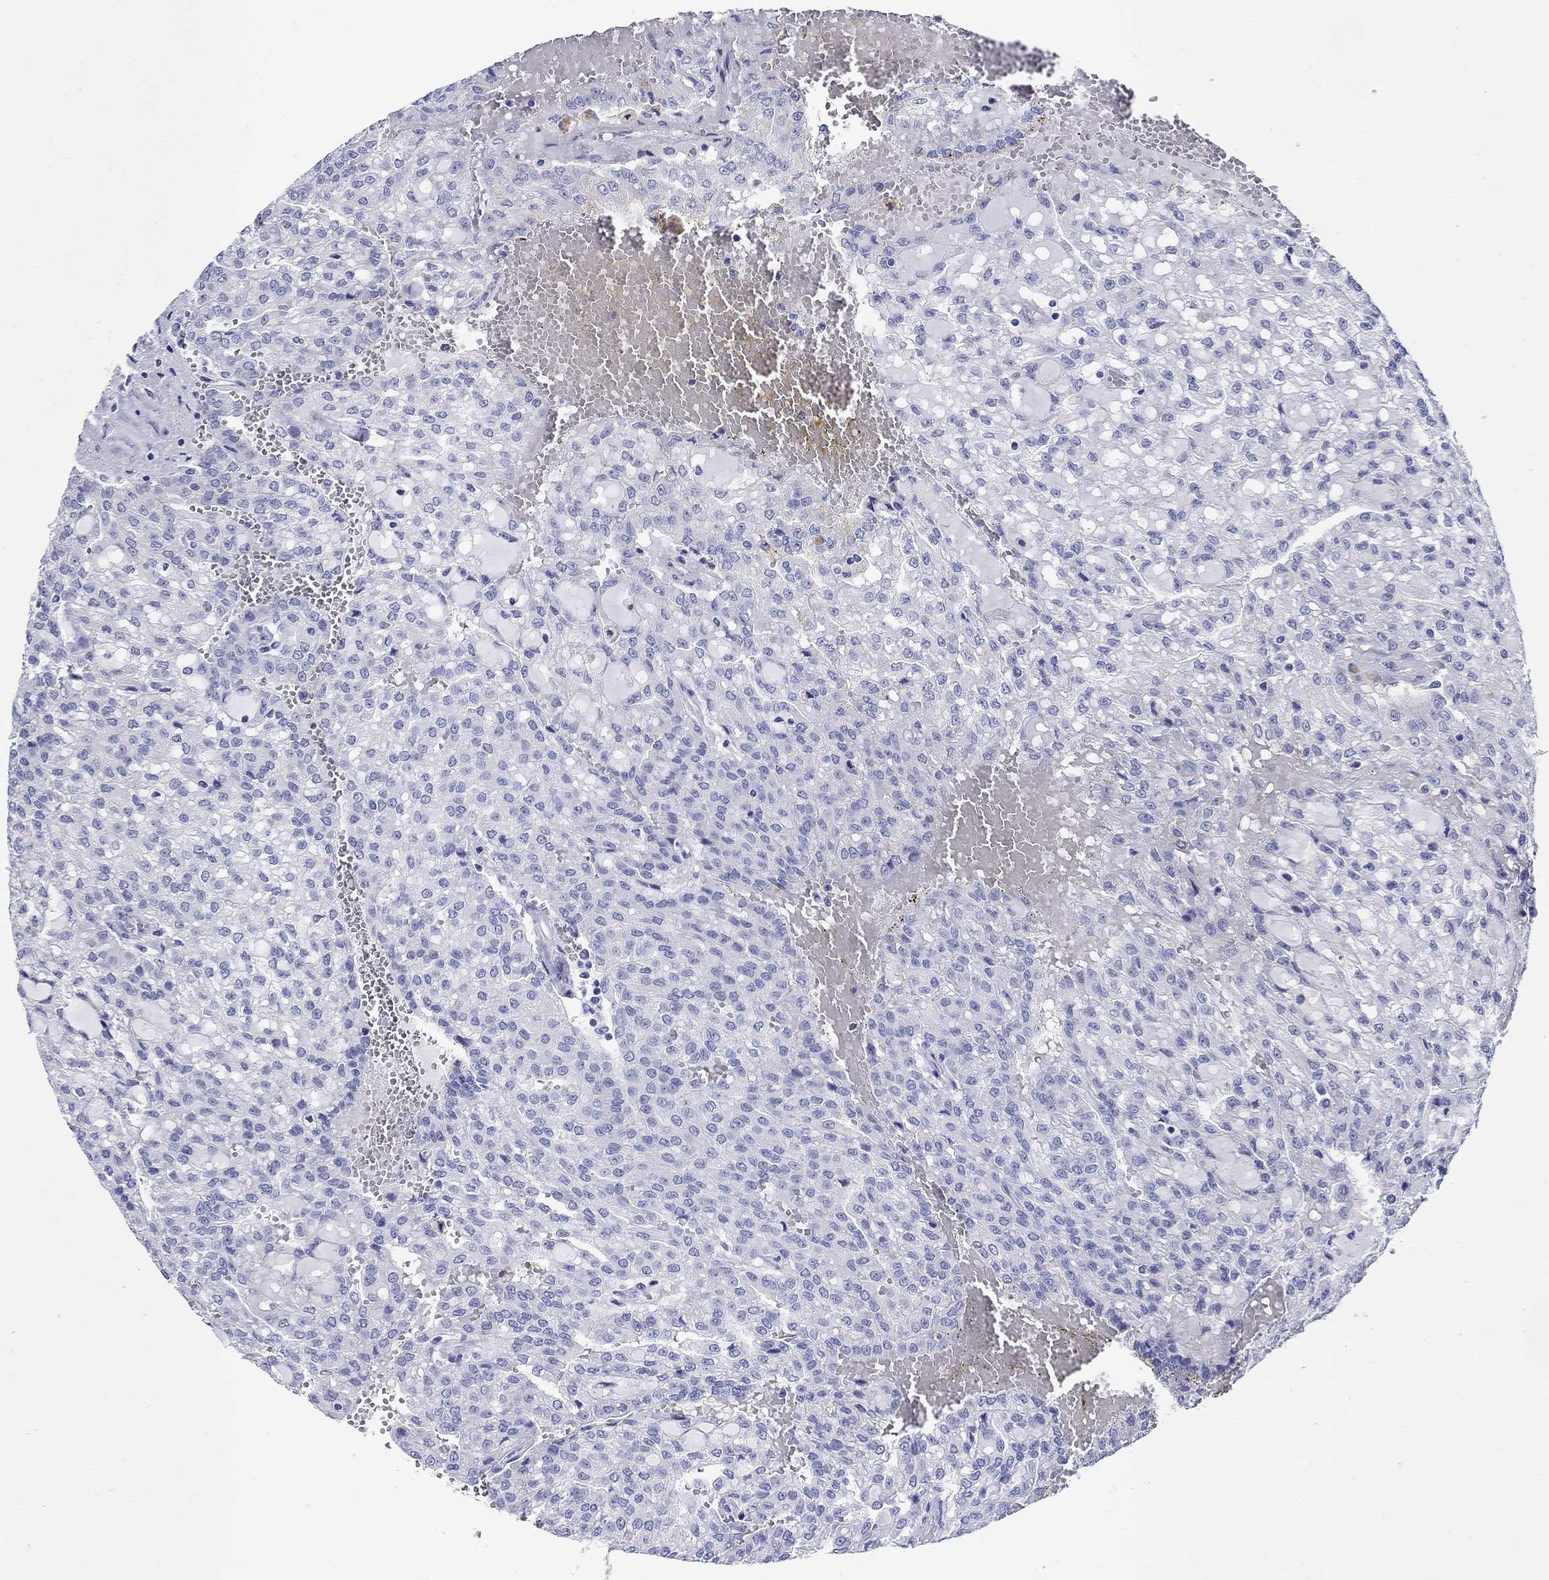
{"staining": {"intensity": "negative", "quantity": "none", "location": "none"}, "tissue": "renal cancer", "cell_type": "Tumor cells", "image_type": "cancer", "snomed": [{"axis": "morphology", "description": "Adenocarcinoma, NOS"}, {"axis": "topography", "description": "Kidney"}], "caption": "The image demonstrates no staining of tumor cells in adenocarcinoma (renal).", "gene": "CRYGS", "patient": {"sex": "male", "age": 63}}